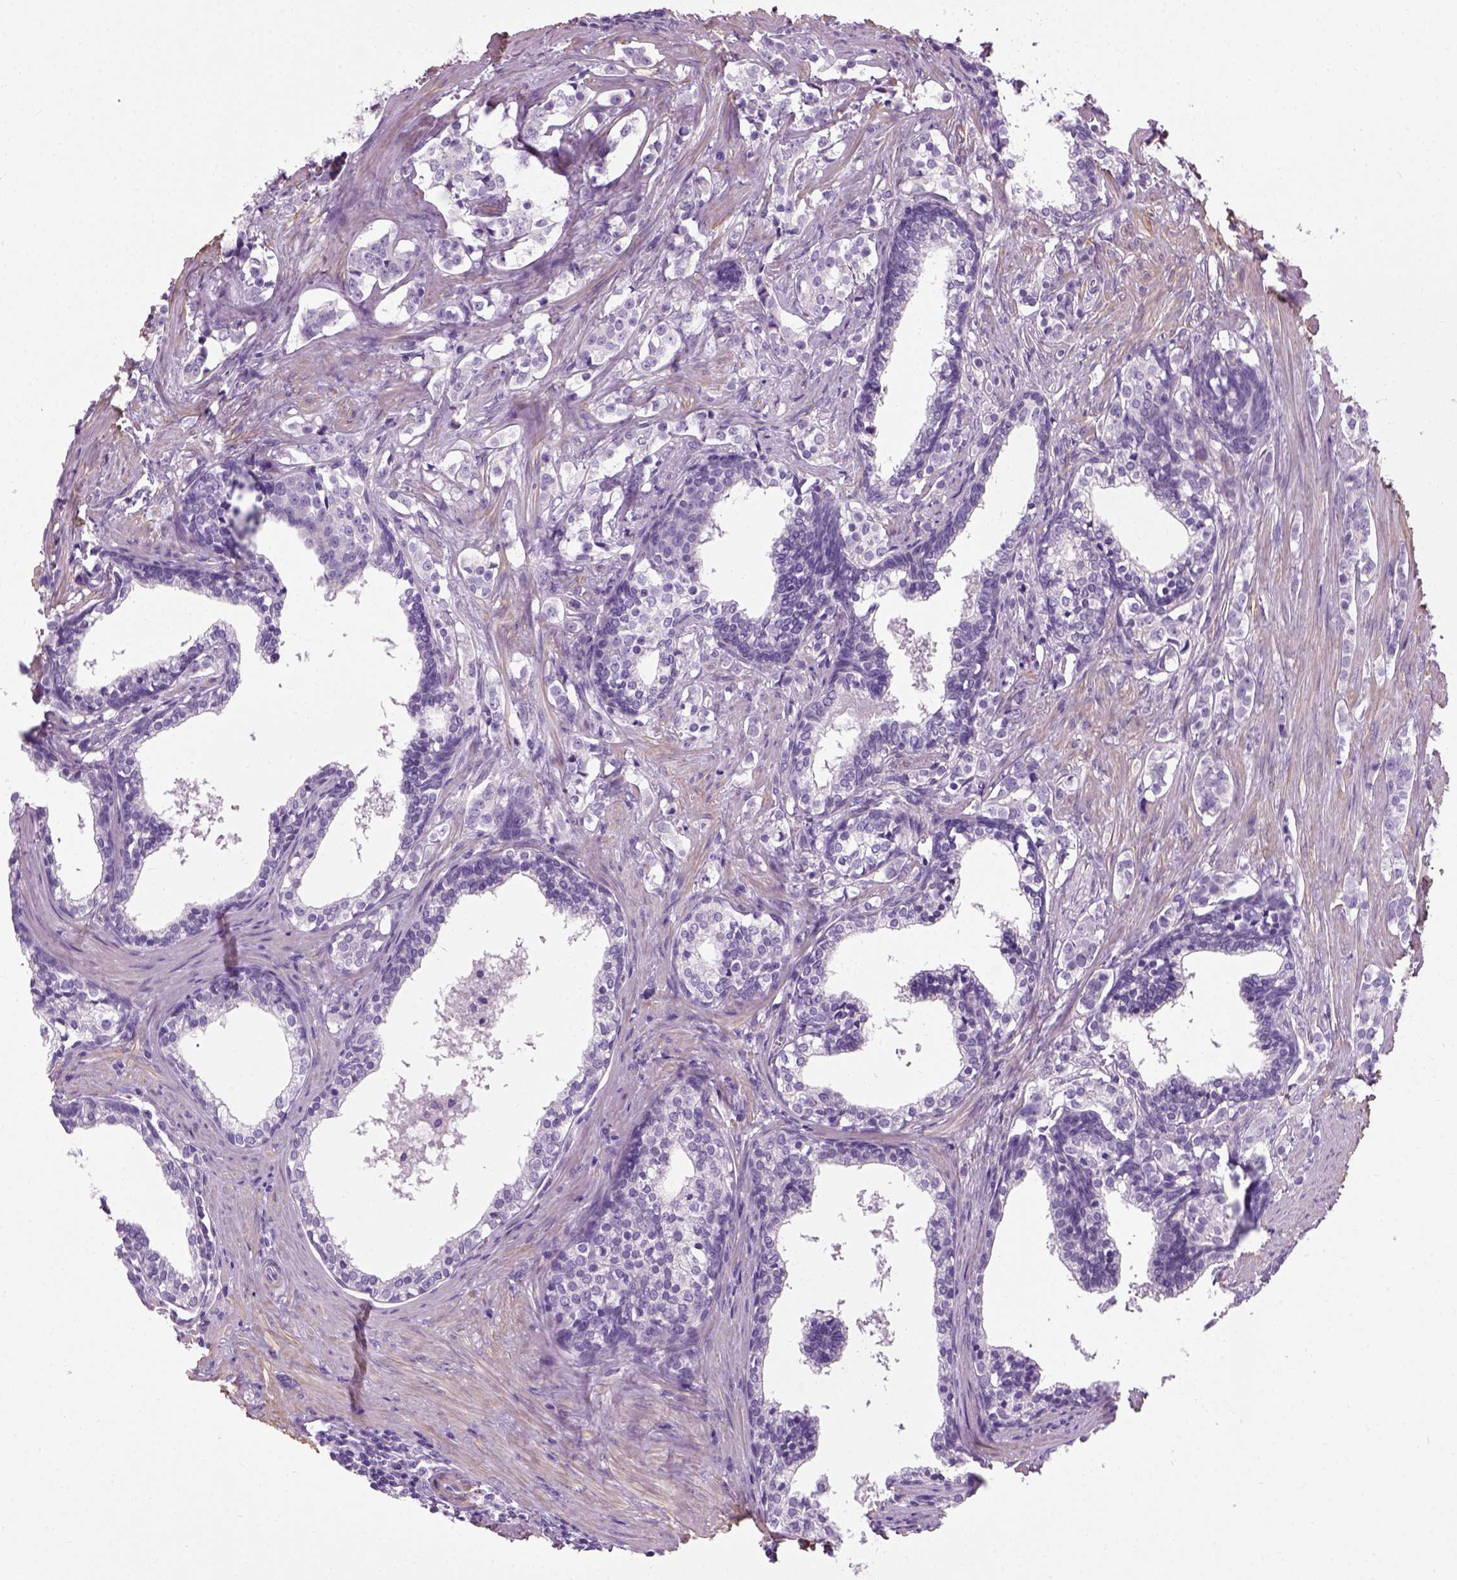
{"staining": {"intensity": "negative", "quantity": "none", "location": "none"}, "tissue": "prostate cancer", "cell_type": "Tumor cells", "image_type": "cancer", "snomed": [{"axis": "morphology", "description": "Adenocarcinoma, NOS"}, {"axis": "topography", "description": "Prostate and seminal vesicle, NOS"}], "caption": "Immunohistochemistry (IHC) image of neoplastic tissue: human adenocarcinoma (prostate) stained with DAB (3,3'-diaminobenzidine) displays no significant protein positivity in tumor cells.", "gene": "FAM161A", "patient": {"sex": "male", "age": 63}}